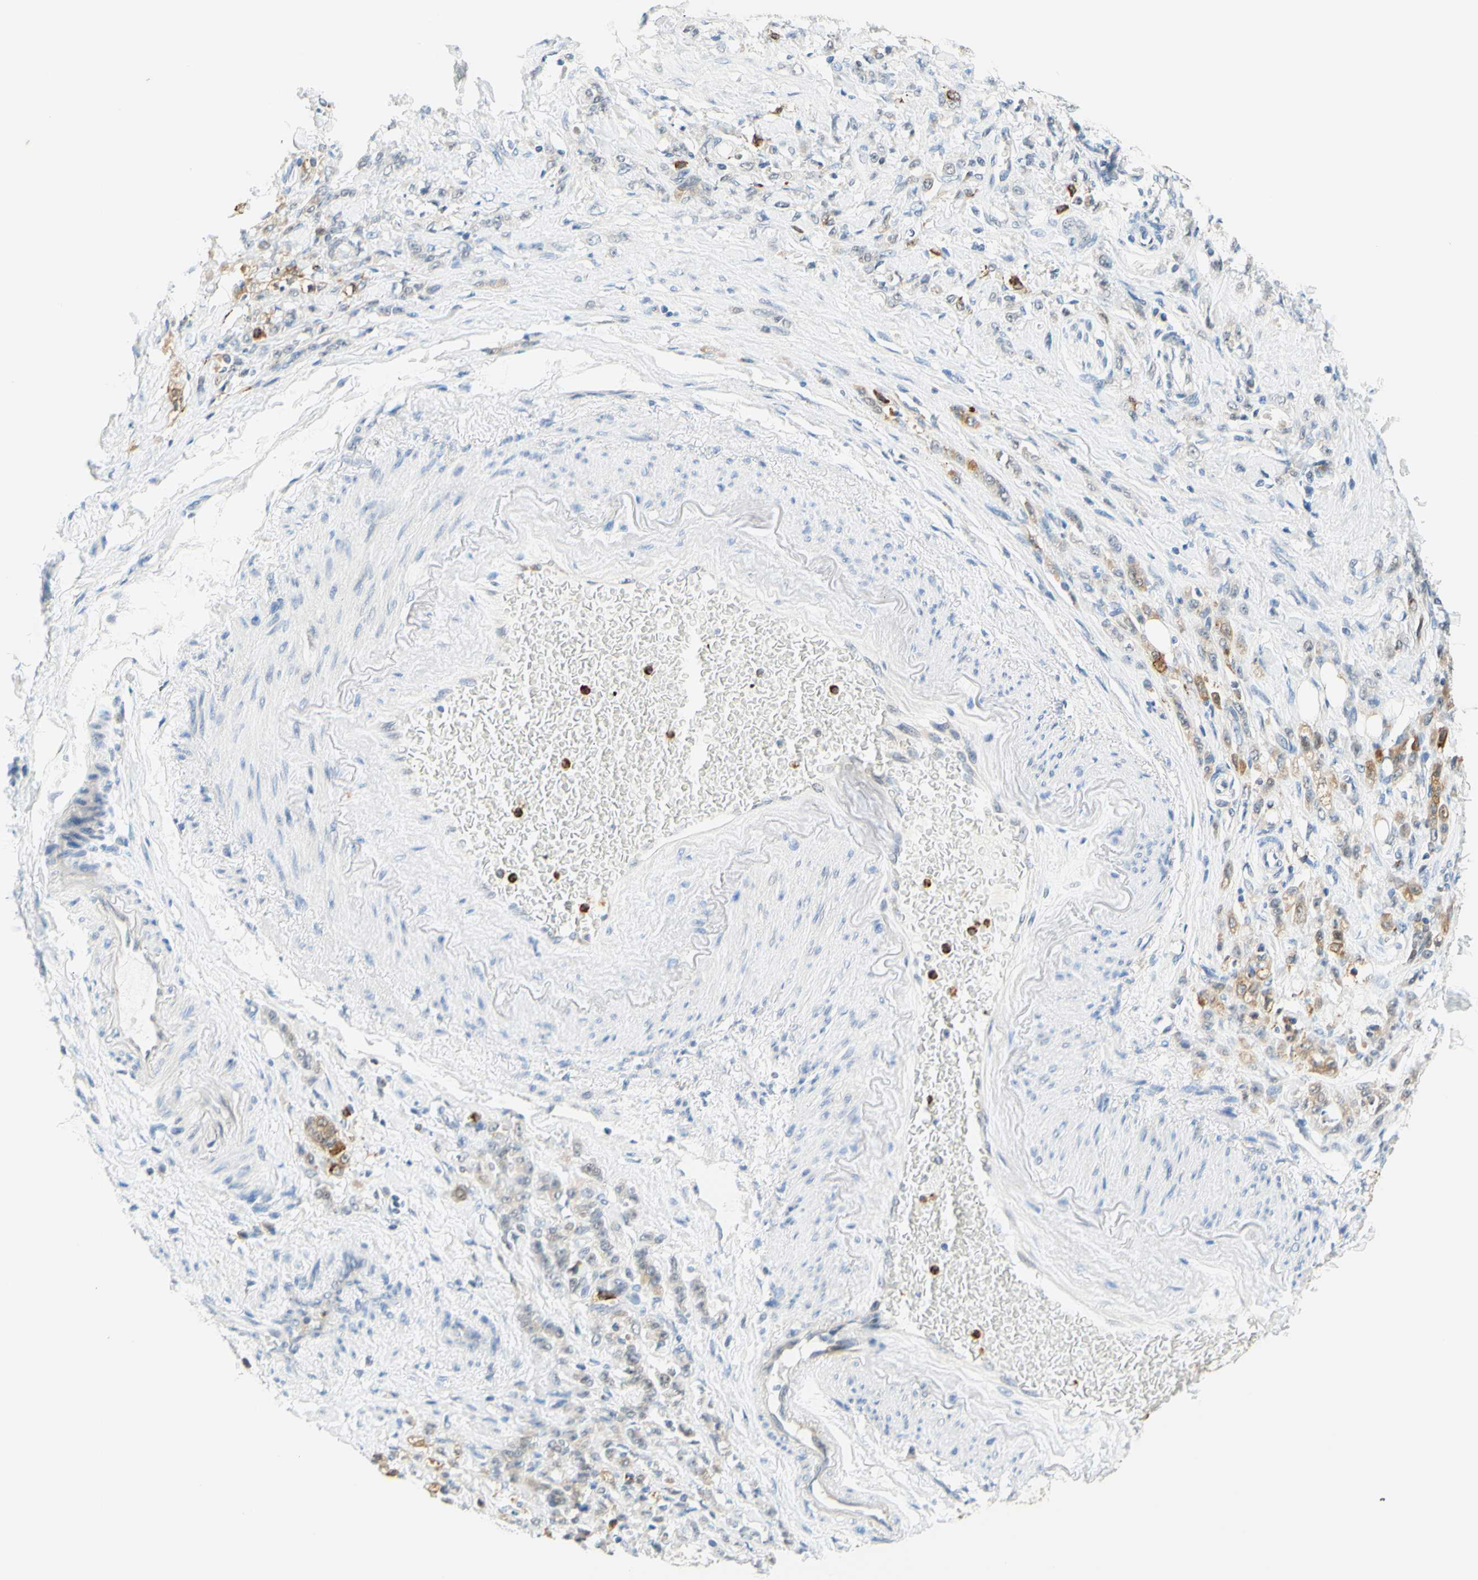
{"staining": {"intensity": "weak", "quantity": "25%-75%", "location": "cytoplasmic/membranous"}, "tissue": "stomach cancer", "cell_type": "Tumor cells", "image_type": "cancer", "snomed": [{"axis": "morphology", "description": "Adenocarcinoma, NOS"}, {"axis": "topography", "description": "Stomach"}], "caption": "This photomicrograph displays immunohistochemistry staining of stomach adenocarcinoma, with low weak cytoplasmic/membranous expression in approximately 25%-75% of tumor cells.", "gene": "TREM2", "patient": {"sex": "male", "age": 82}}